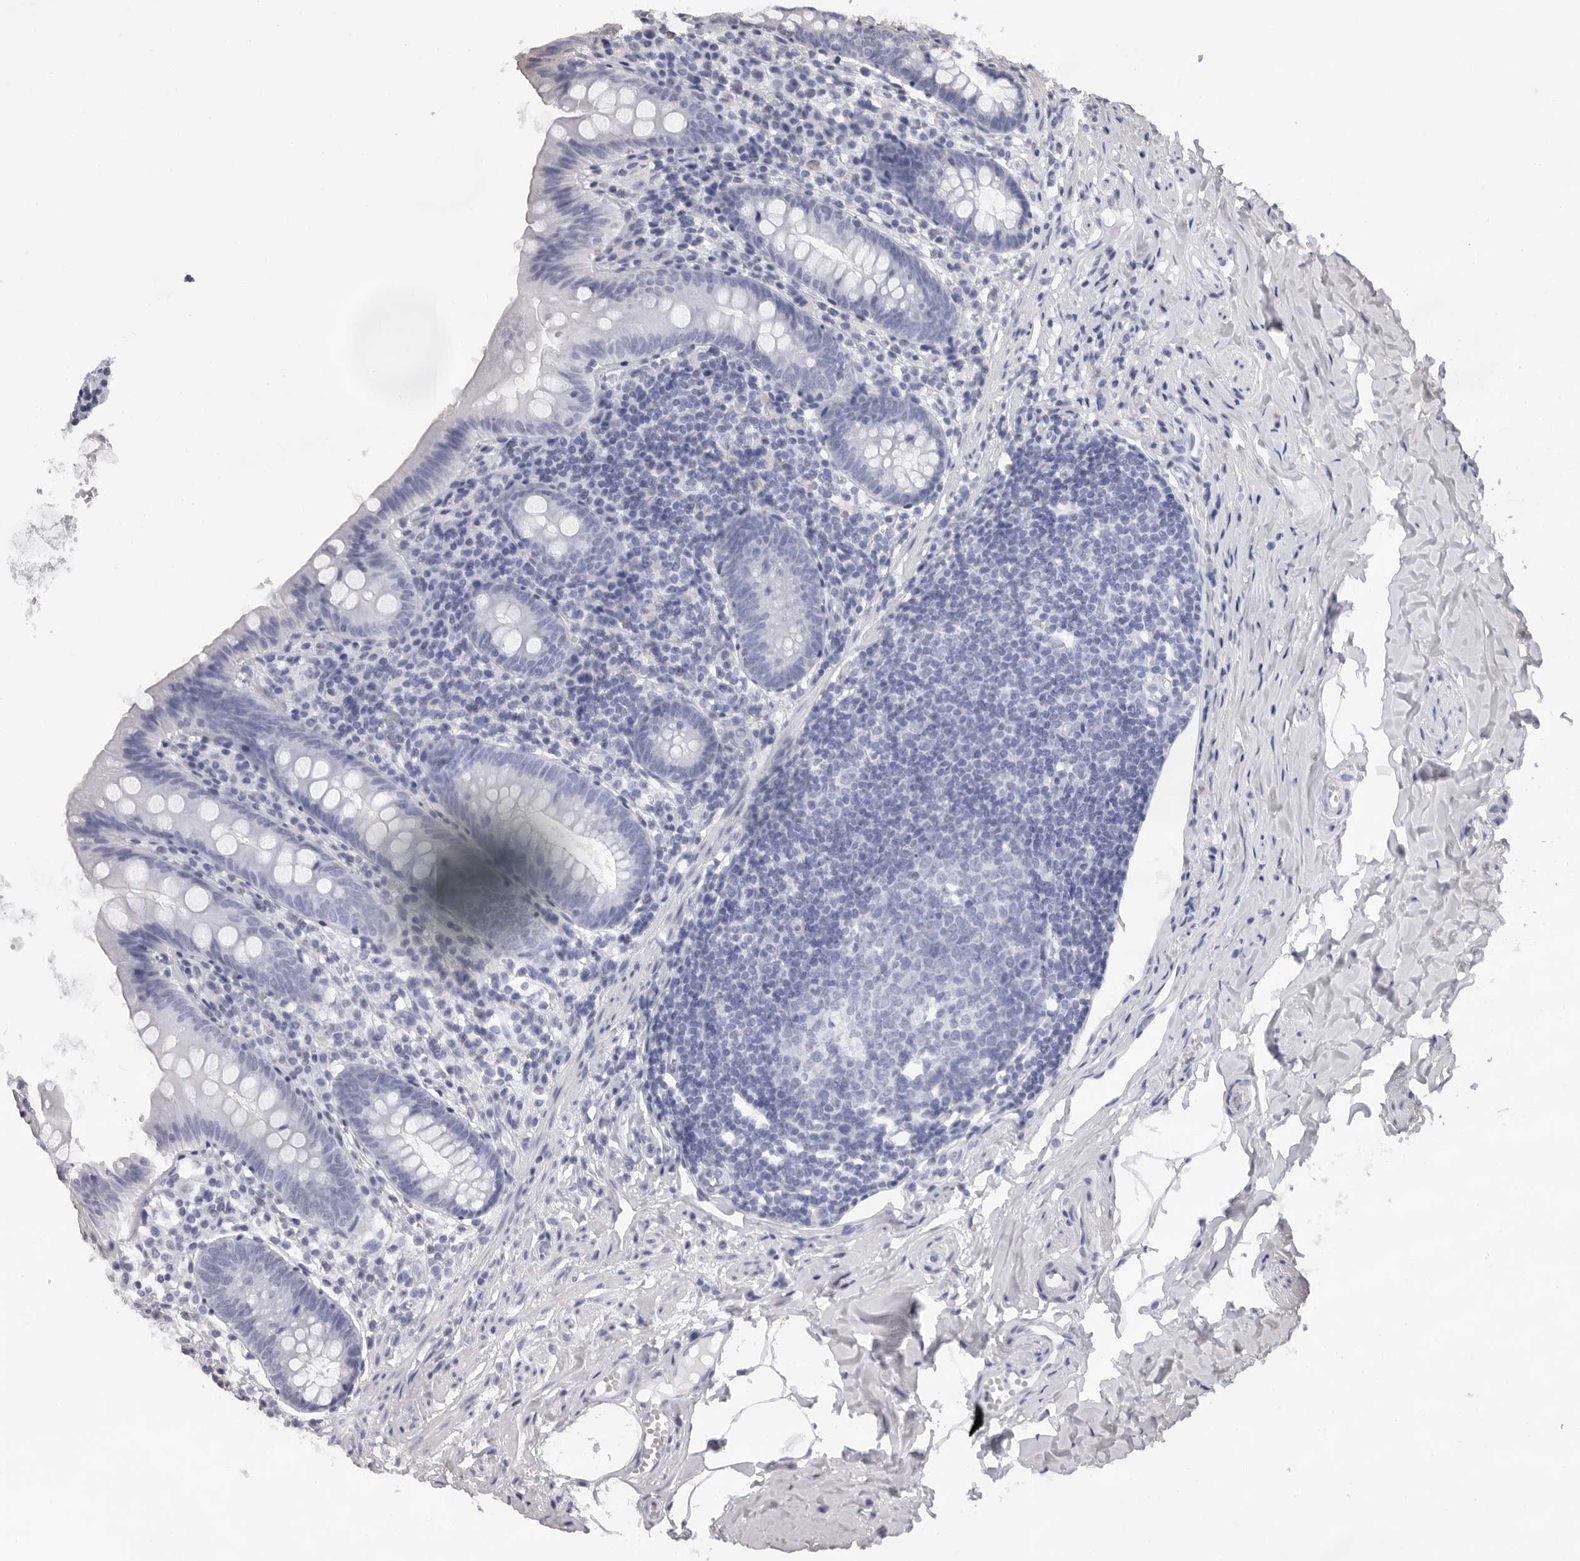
{"staining": {"intensity": "negative", "quantity": "none", "location": "none"}, "tissue": "appendix", "cell_type": "Glandular cells", "image_type": "normal", "snomed": [{"axis": "morphology", "description": "Normal tissue, NOS"}, {"axis": "topography", "description": "Appendix"}], "caption": "The photomicrograph exhibits no significant staining in glandular cells of appendix. The staining was performed using DAB (3,3'-diaminobenzidine) to visualize the protein expression in brown, while the nuclei were stained in blue with hematoxylin (Magnification: 20x).", "gene": "USP1", "patient": {"sex": "male", "age": 52}}